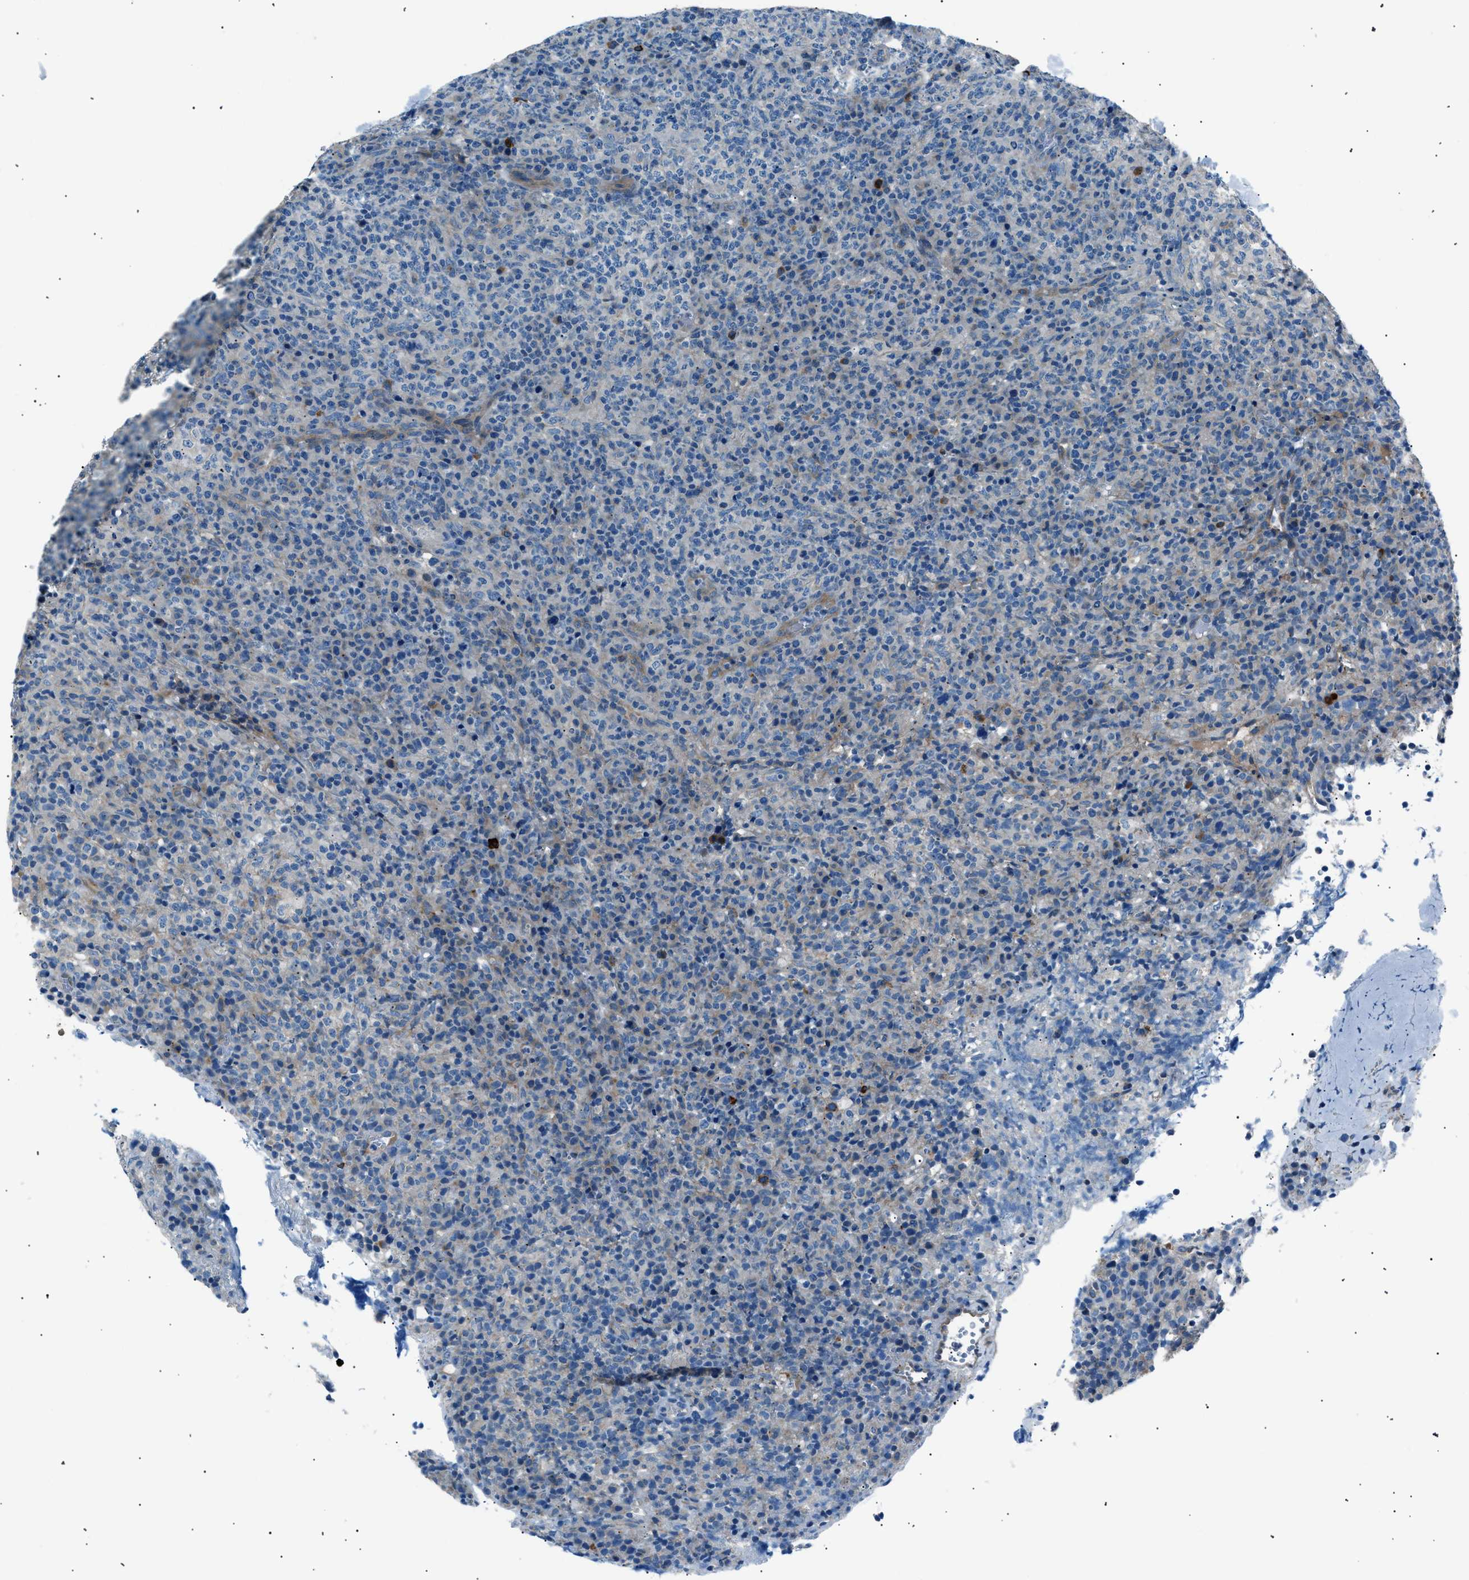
{"staining": {"intensity": "negative", "quantity": "none", "location": "none"}, "tissue": "lymphoma", "cell_type": "Tumor cells", "image_type": "cancer", "snomed": [{"axis": "morphology", "description": "Malignant lymphoma, non-Hodgkin's type, High grade"}, {"axis": "topography", "description": "Lymph node"}], "caption": "This histopathology image is of malignant lymphoma, non-Hodgkin's type (high-grade) stained with immunohistochemistry (IHC) to label a protein in brown with the nuclei are counter-stained blue. There is no staining in tumor cells. Nuclei are stained in blue.", "gene": "LRRC37B", "patient": {"sex": "female", "age": 76}}